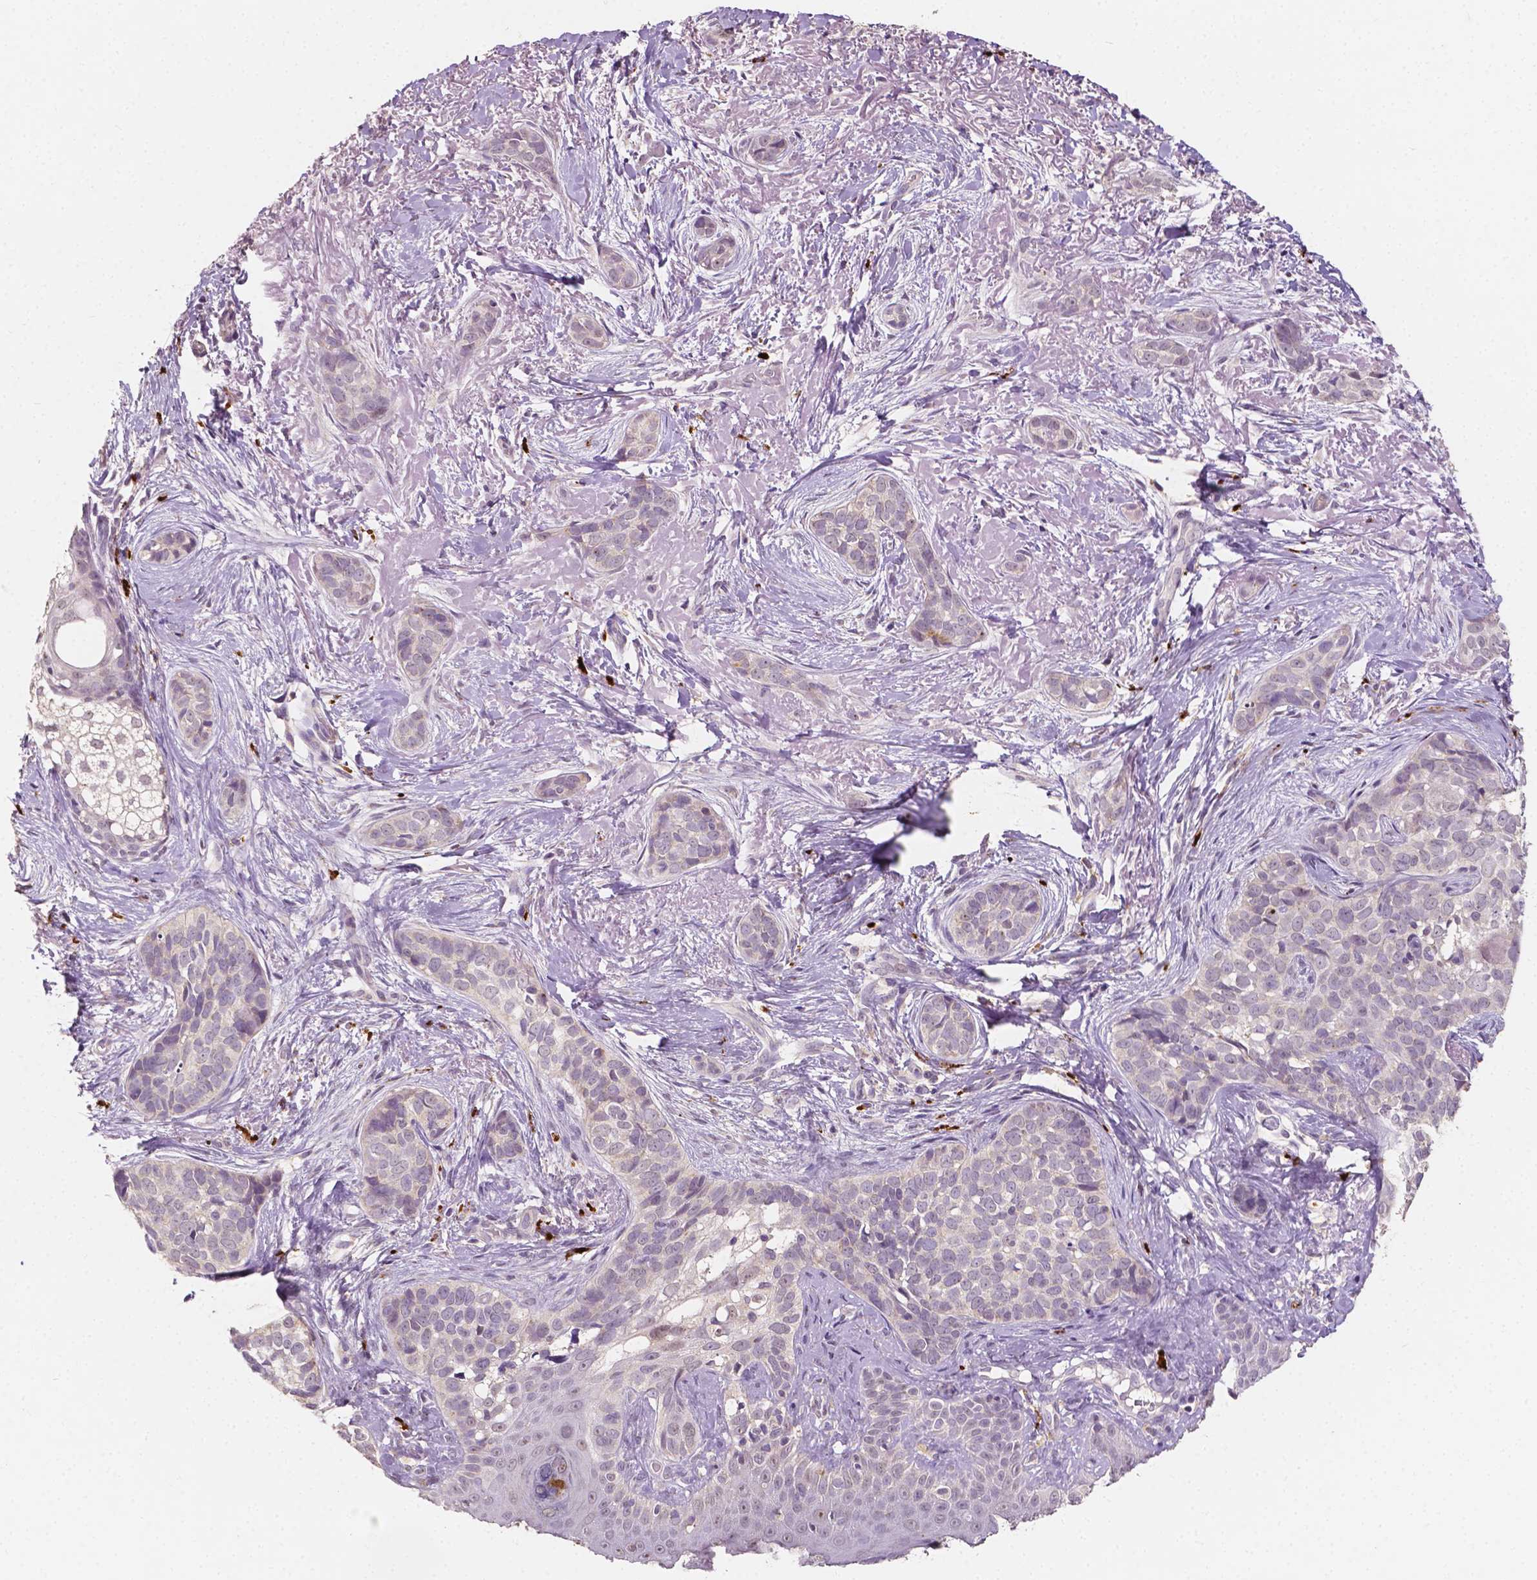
{"staining": {"intensity": "negative", "quantity": "none", "location": "none"}, "tissue": "skin cancer", "cell_type": "Tumor cells", "image_type": "cancer", "snomed": [{"axis": "morphology", "description": "Basal cell carcinoma"}, {"axis": "topography", "description": "Skin"}], "caption": "The immunohistochemistry micrograph has no significant staining in tumor cells of skin cancer tissue.", "gene": "SIRT2", "patient": {"sex": "male", "age": 87}}